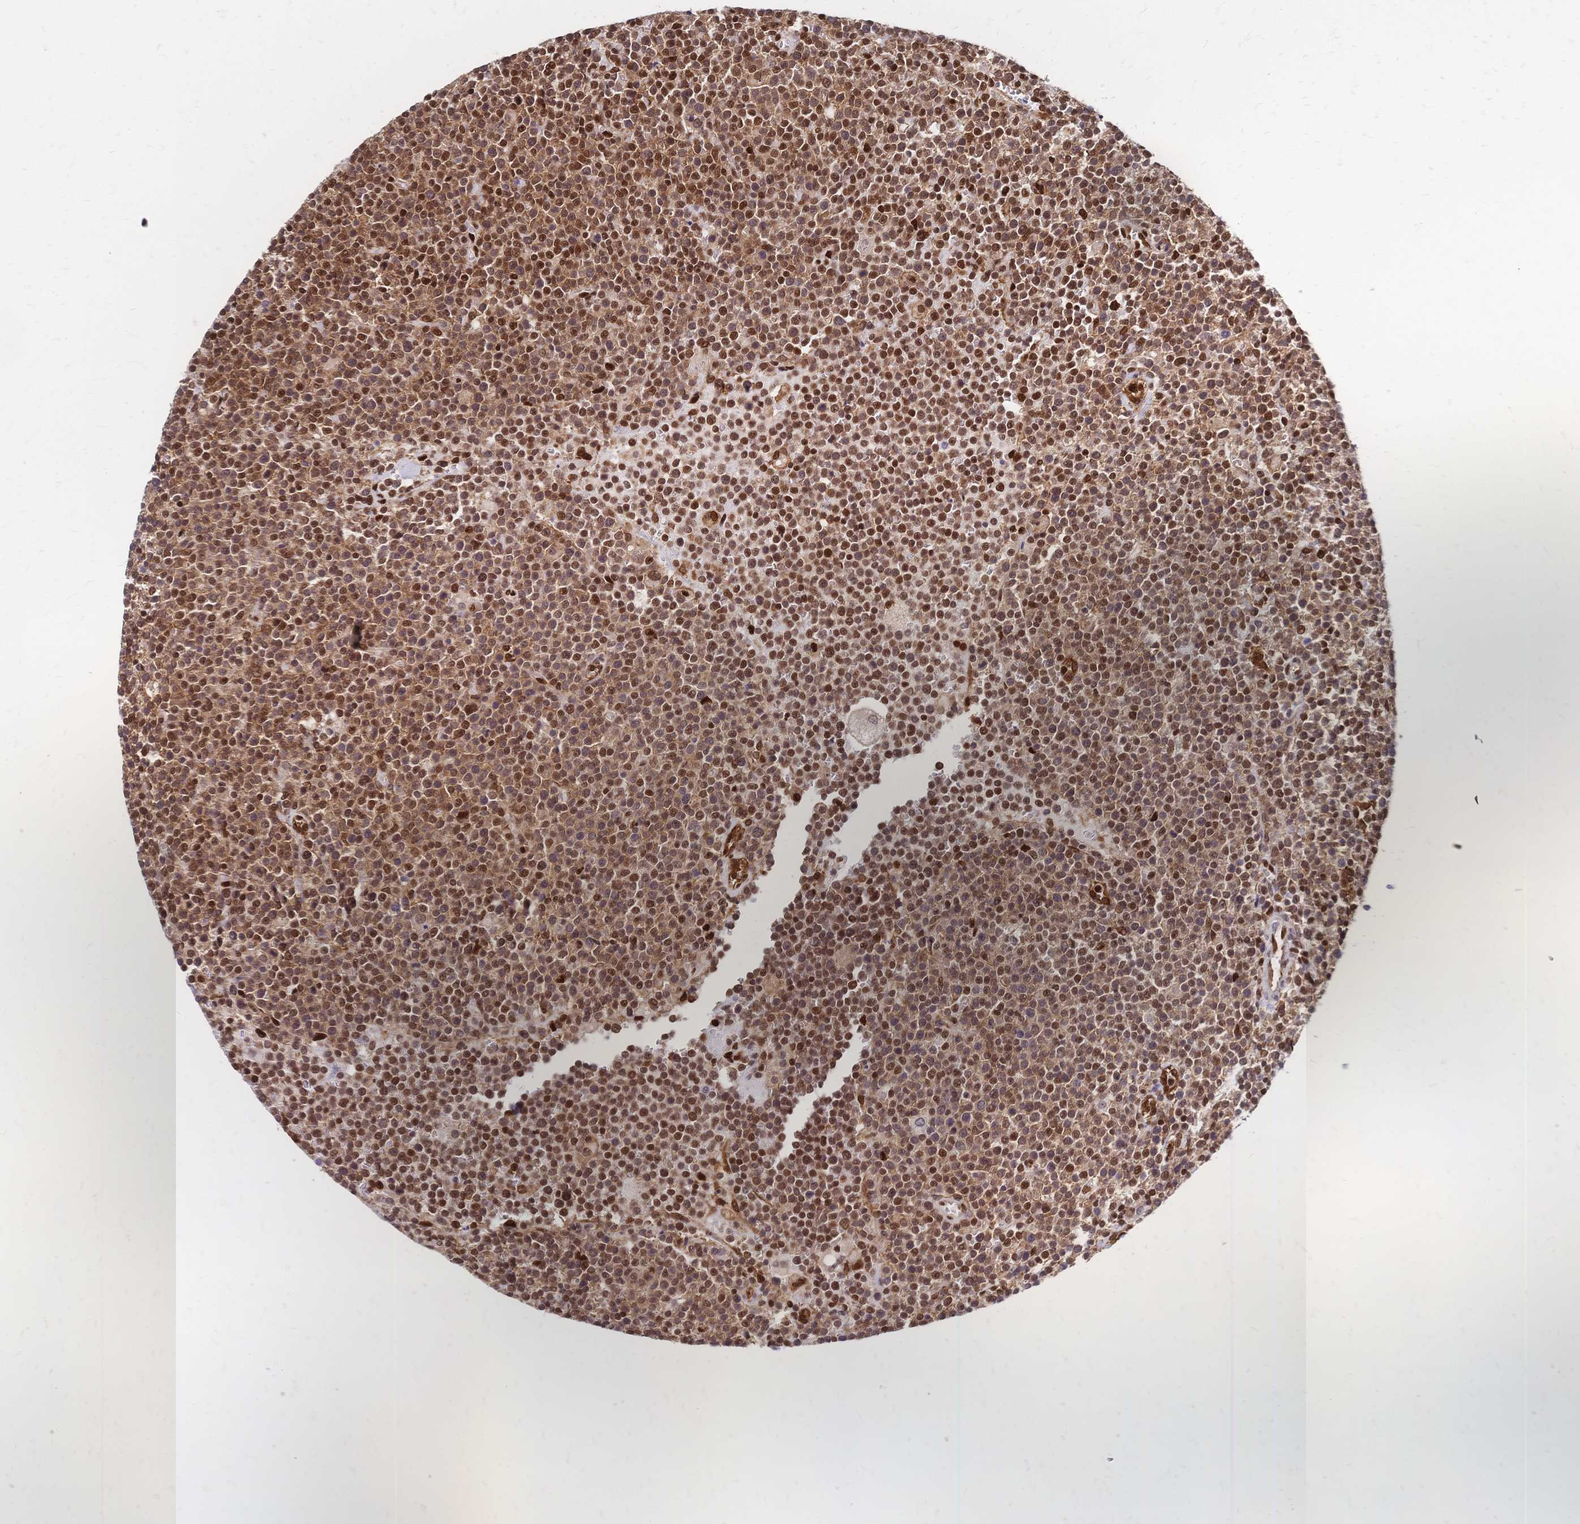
{"staining": {"intensity": "moderate", "quantity": ">75%", "location": "cytoplasmic/membranous,nuclear"}, "tissue": "lymphoma", "cell_type": "Tumor cells", "image_type": "cancer", "snomed": [{"axis": "morphology", "description": "Malignant lymphoma, non-Hodgkin's type, High grade"}, {"axis": "topography", "description": "Lymph node"}], "caption": "The photomicrograph shows immunohistochemical staining of malignant lymphoma, non-Hodgkin's type (high-grade). There is moderate cytoplasmic/membranous and nuclear expression is identified in about >75% of tumor cells.", "gene": "HDGF", "patient": {"sex": "male", "age": 61}}